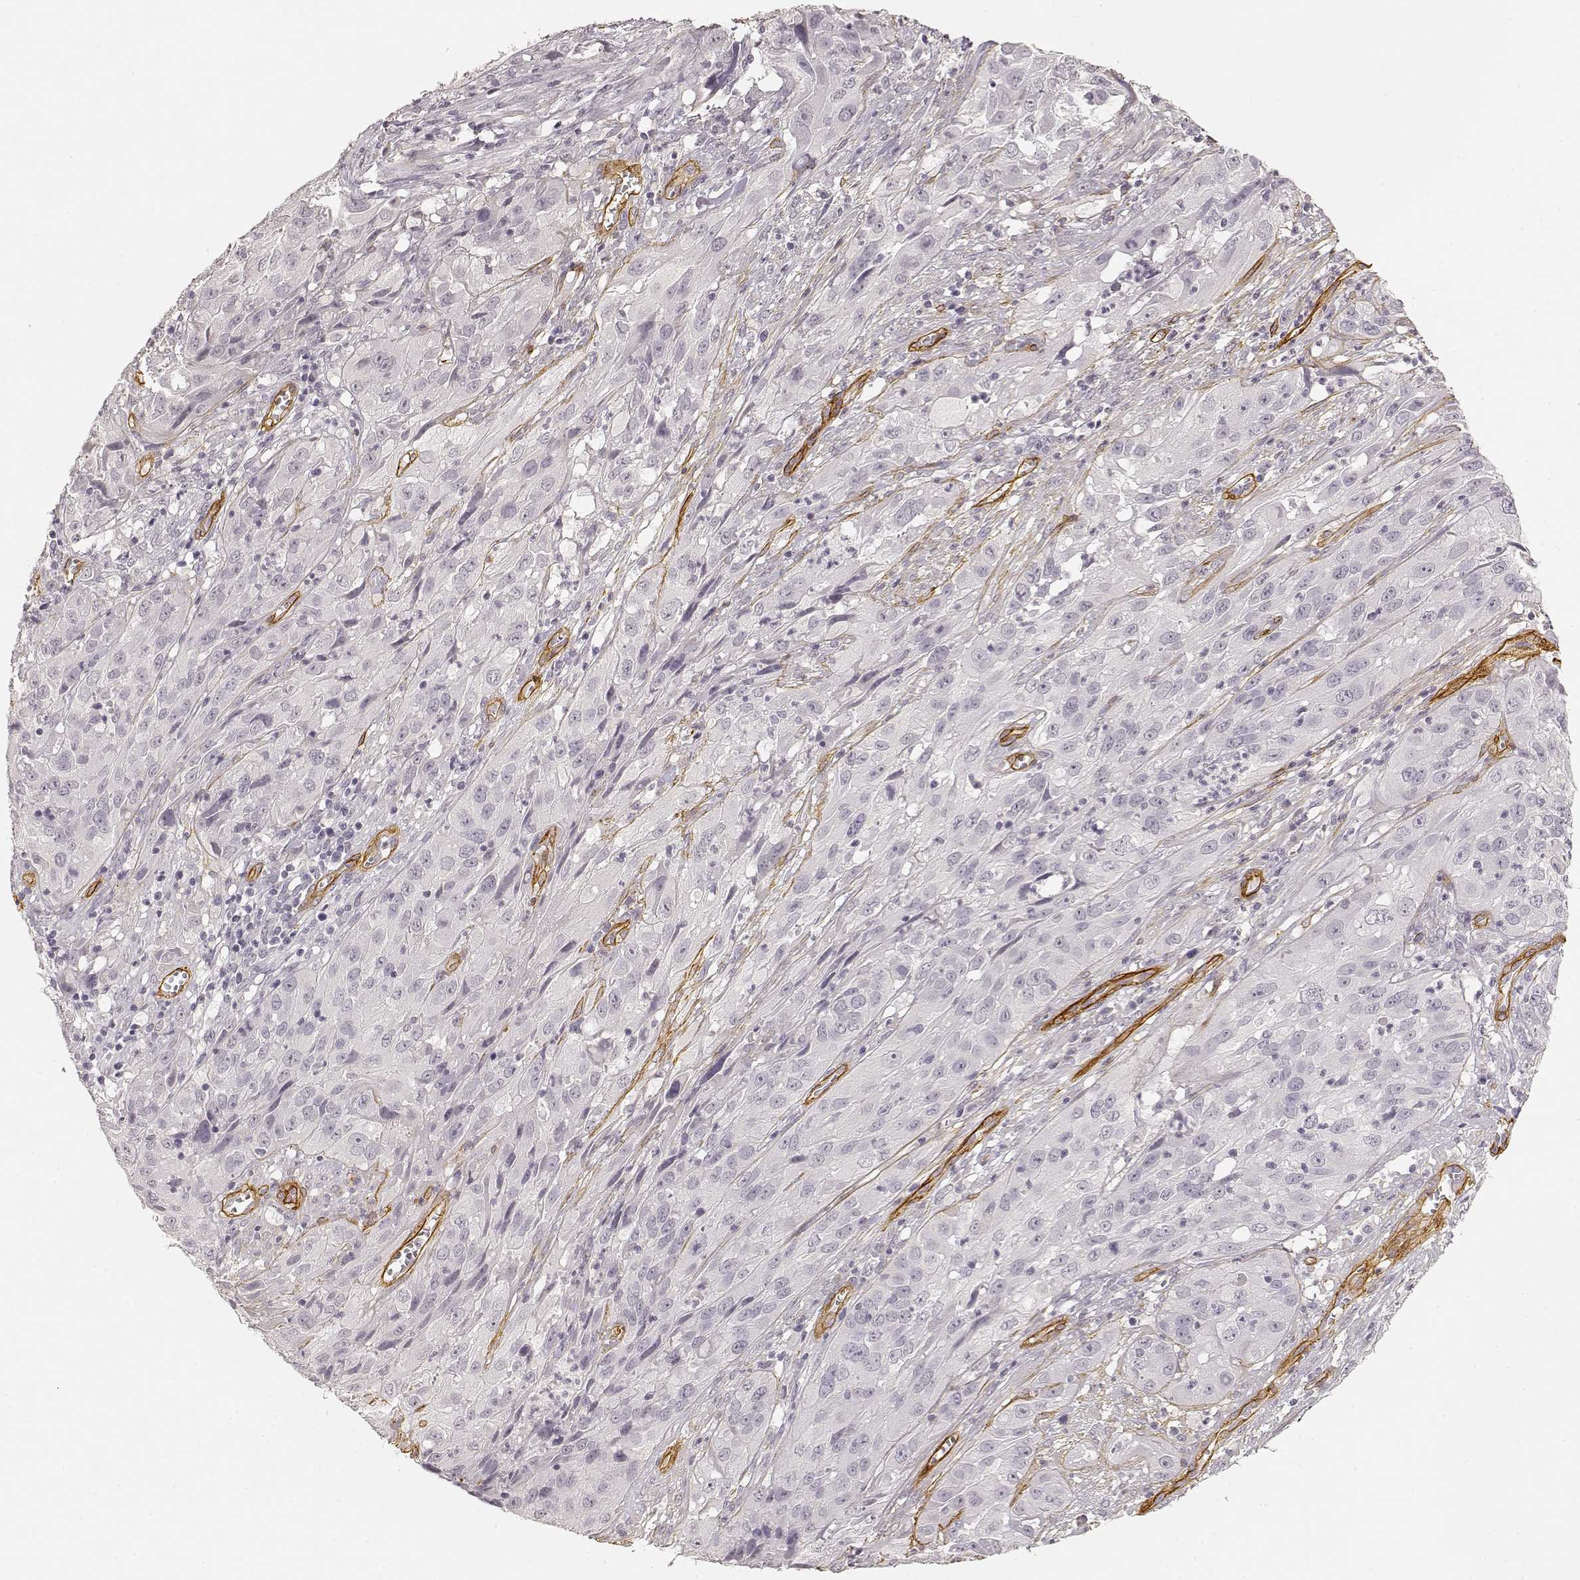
{"staining": {"intensity": "negative", "quantity": "none", "location": "none"}, "tissue": "cervical cancer", "cell_type": "Tumor cells", "image_type": "cancer", "snomed": [{"axis": "morphology", "description": "Squamous cell carcinoma, NOS"}, {"axis": "topography", "description": "Cervix"}], "caption": "Tumor cells are negative for brown protein staining in squamous cell carcinoma (cervical). (Brightfield microscopy of DAB immunohistochemistry (IHC) at high magnification).", "gene": "LAMA4", "patient": {"sex": "female", "age": 32}}